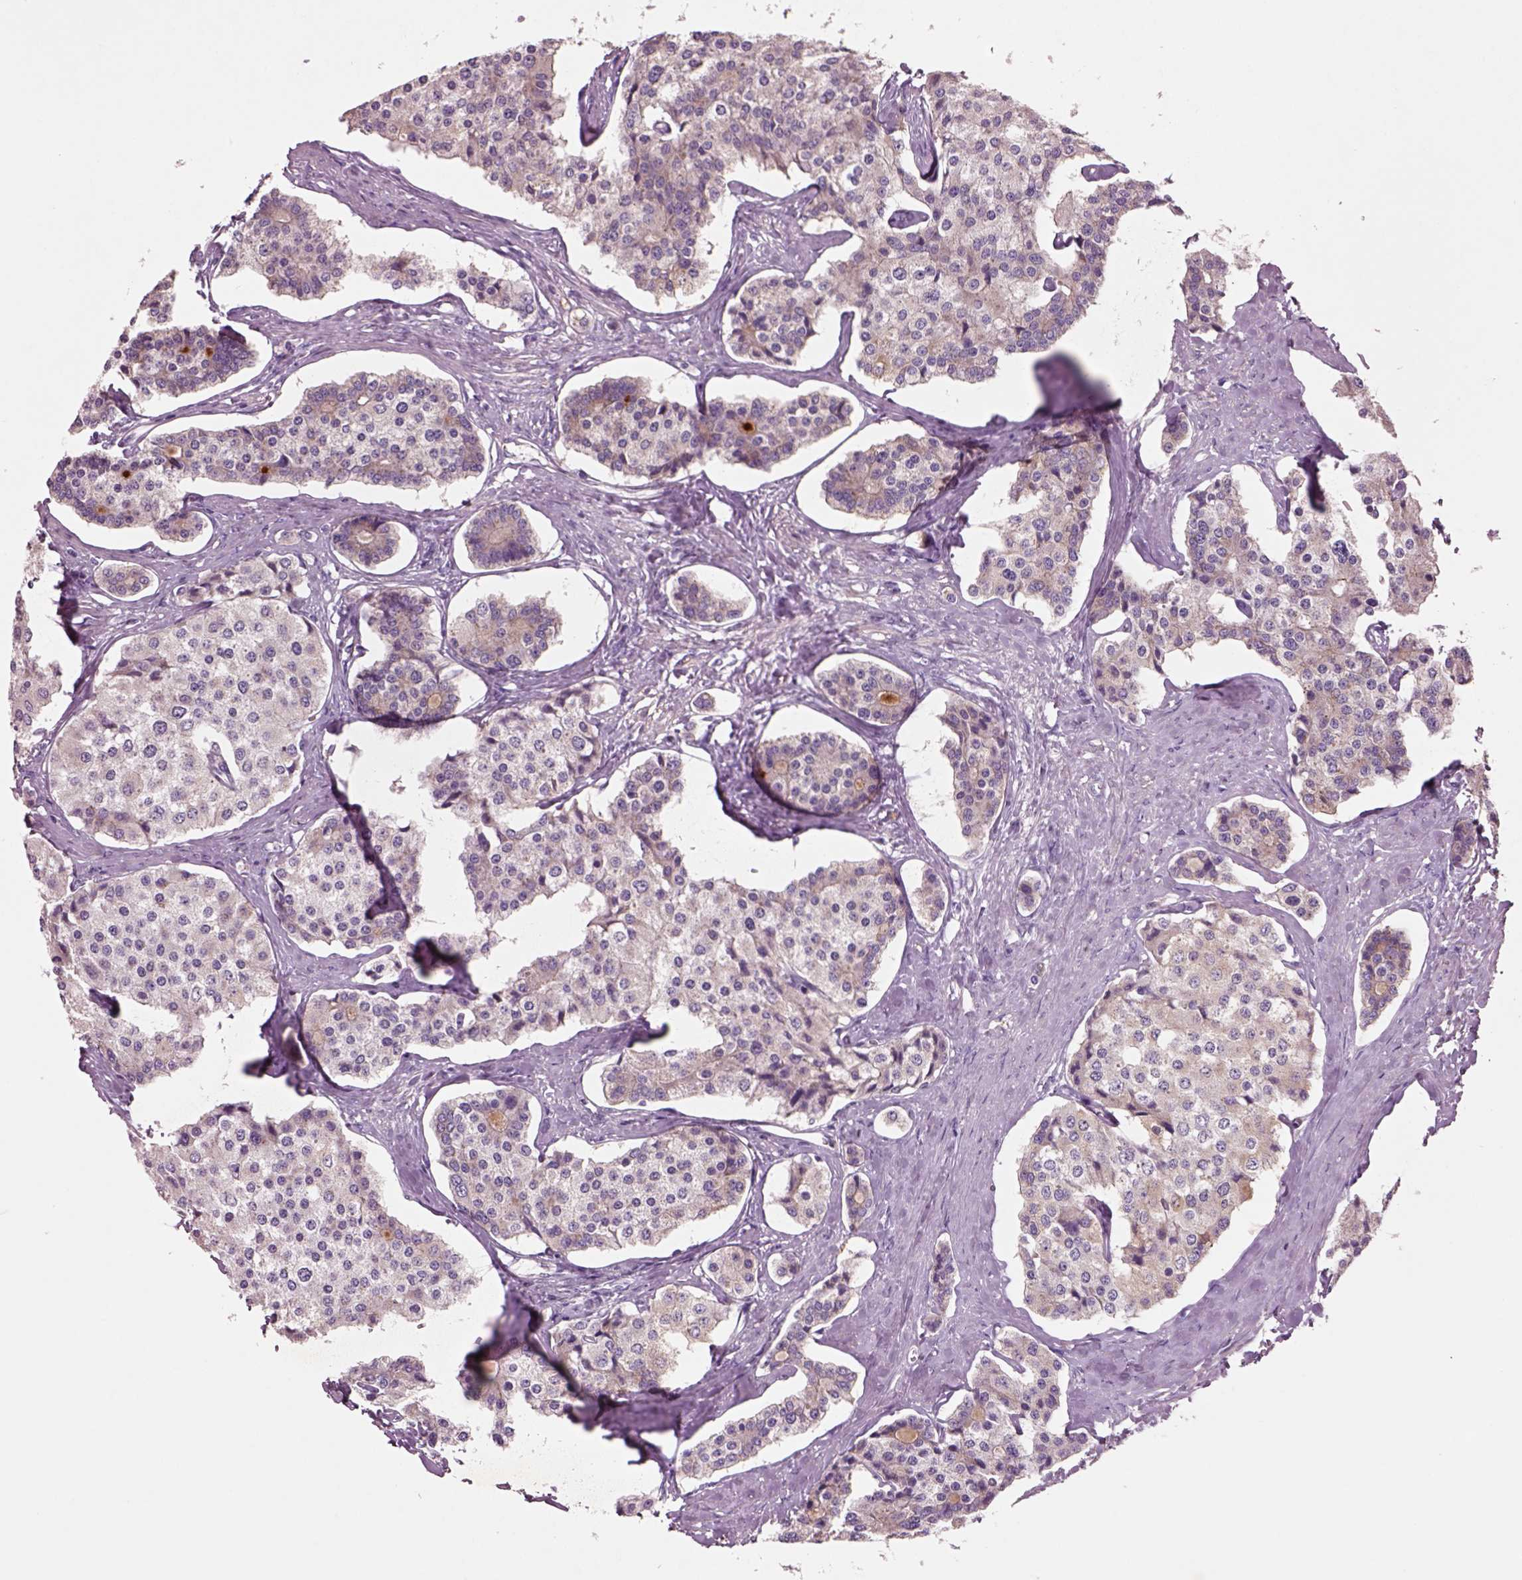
{"staining": {"intensity": "negative", "quantity": "none", "location": "none"}, "tissue": "carcinoid", "cell_type": "Tumor cells", "image_type": "cancer", "snomed": [{"axis": "morphology", "description": "Carcinoid, malignant, NOS"}, {"axis": "topography", "description": "Small intestine"}], "caption": "This micrograph is of carcinoid stained with immunohistochemistry (IHC) to label a protein in brown with the nuclei are counter-stained blue. There is no expression in tumor cells.", "gene": "PLPP7", "patient": {"sex": "female", "age": 65}}